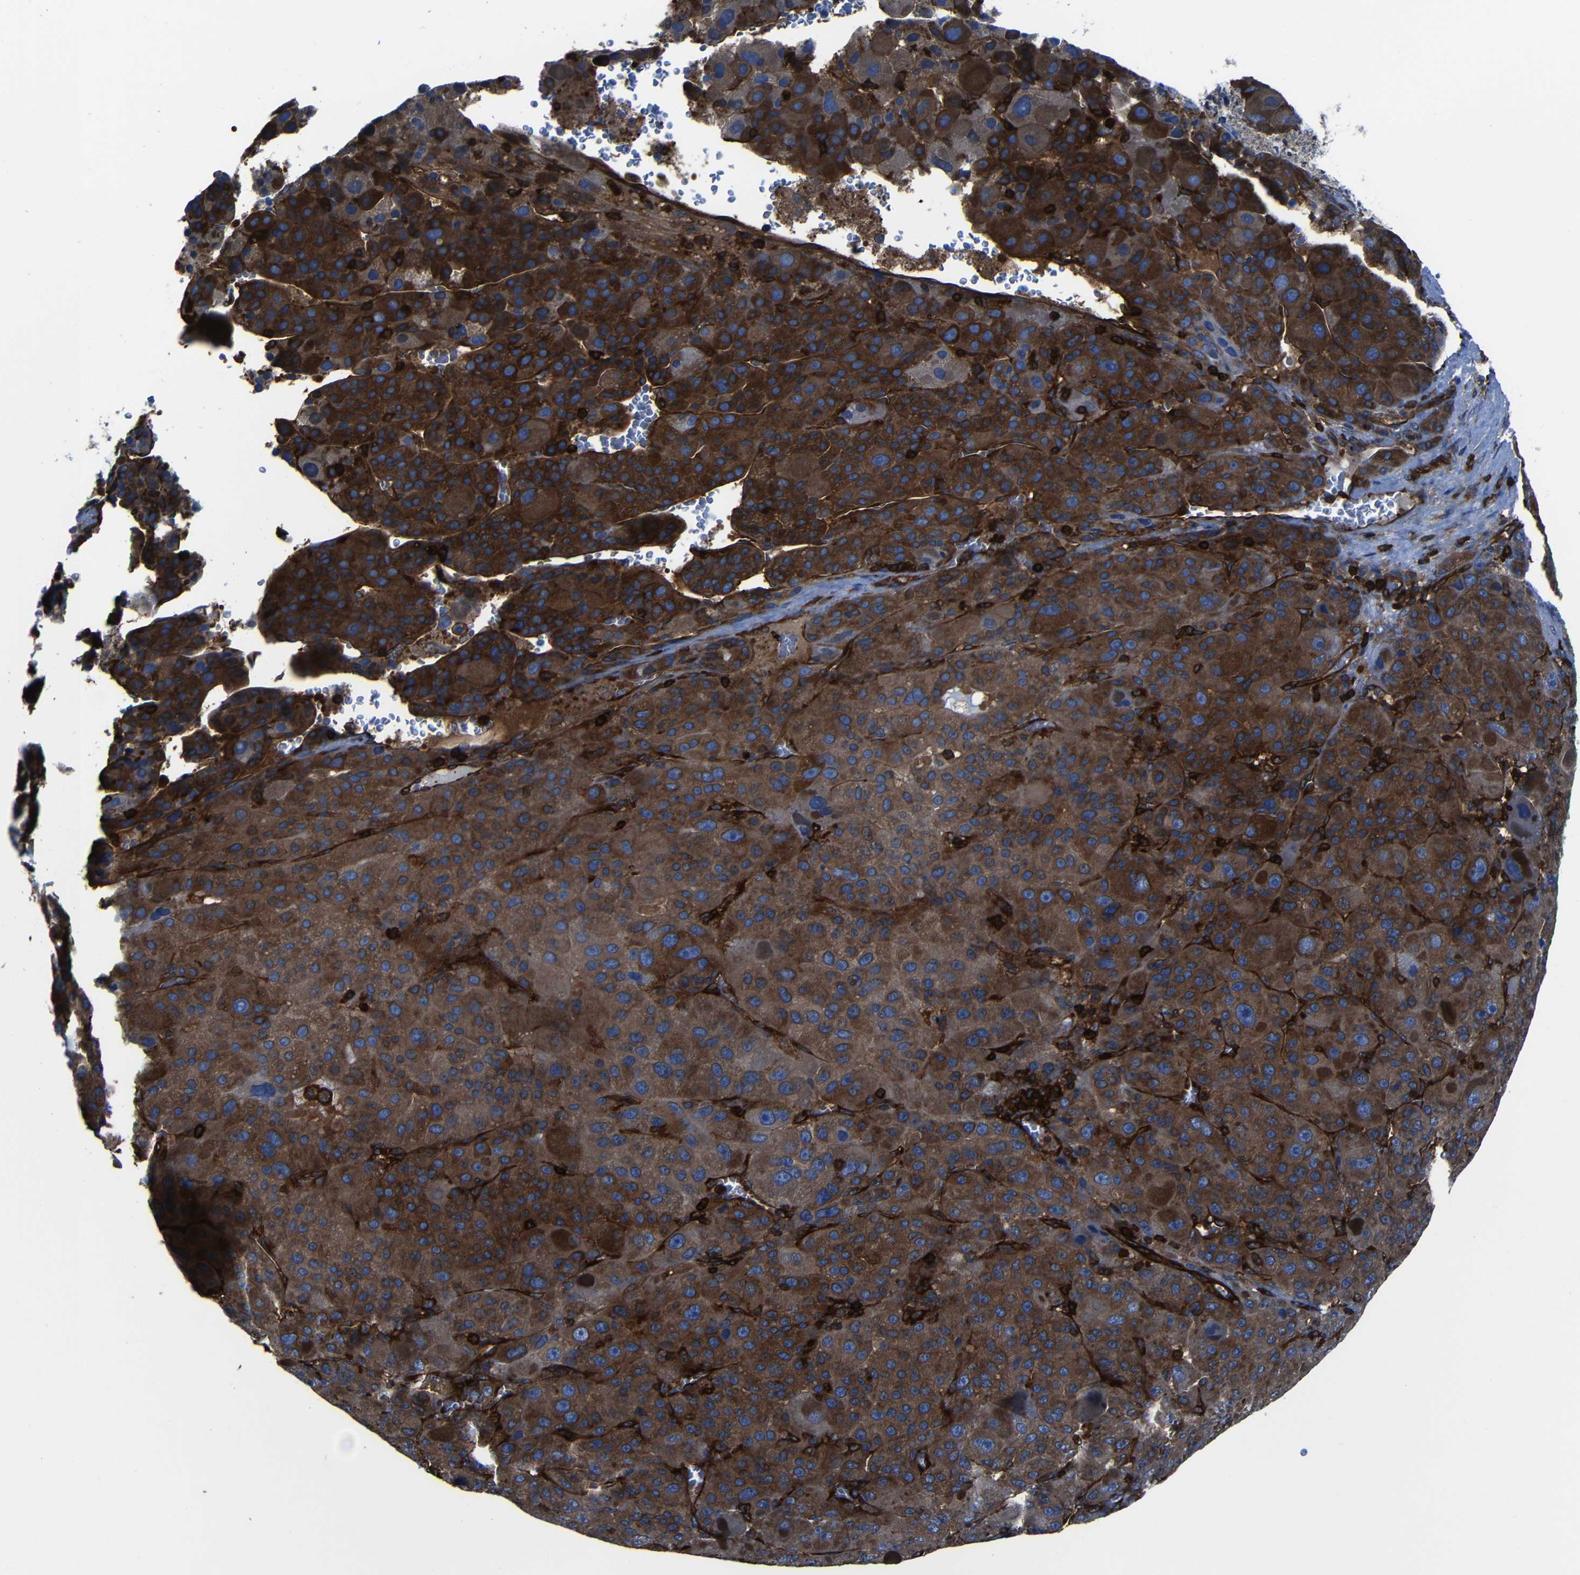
{"staining": {"intensity": "strong", "quantity": "25%-75%", "location": "cytoplasmic/membranous"}, "tissue": "liver cancer", "cell_type": "Tumor cells", "image_type": "cancer", "snomed": [{"axis": "morphology", "description": "Carcinoma, Hepatocellular, NOS"}, {"axis": "topography", "description": "Liver"}], "caption": "This histopathology image demonstrates liver cancer (hepatocellular carcinoma) stained with immunohistochemistry to label a protein in brown. The cytoplasmic/membranous of tumor cells show strong positivity for the protein. Nuclei are counter-stained blue.", "gene": "ARHGEF1", "patient": {"sex": "male", "age": 76}}